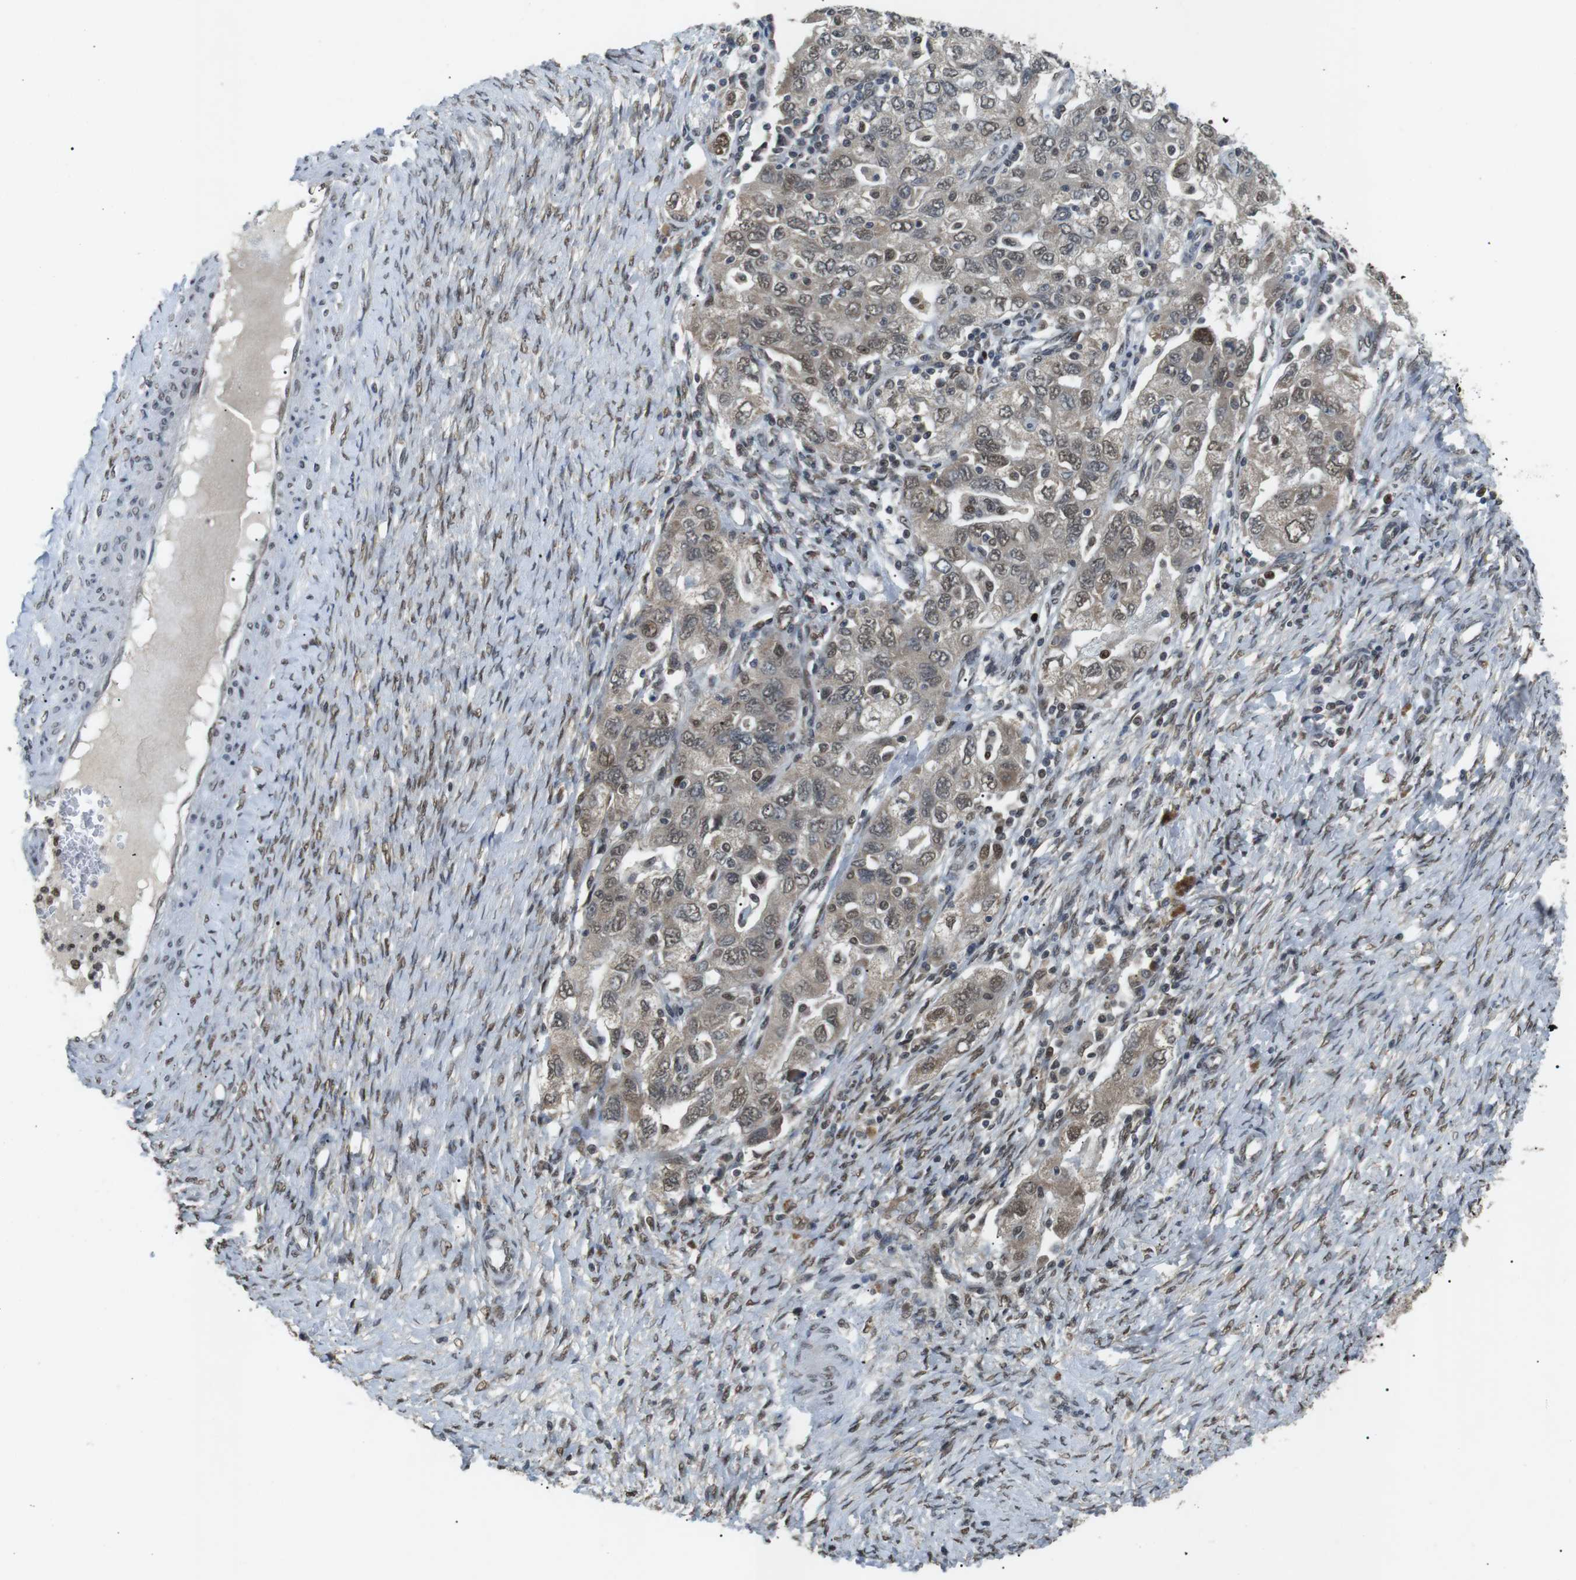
{"staining": {"intensity": "weak", "quantity": ">75%", "location": "cytoplasmic/membranous"}, "tissue": "ovarian cancer", "cell_type": "Tumor cells", "image_type": "cancer", "snomed": [{"axis": "morphology", "description": "Carcinoma, NOS"}, {"axis": "morphology", "description": "Cystadenocarcinoma, serous, NOS"}, {"axis": "topography", "description": "Ovary"}], "caption": "Tumor cells display low levels of weak cytoplasmic/membranous staining in approximately >75% of cells in ovarian cancer. The staining was performed using DAB (3,3'-diaminobenzidine) to visualize the protein expression in brown, while the nuclei were stained in blue with hematoxylin (Magnification: 20x).", "gene": "ORAI3", "patient": {"sex": "female", "age": 69}}